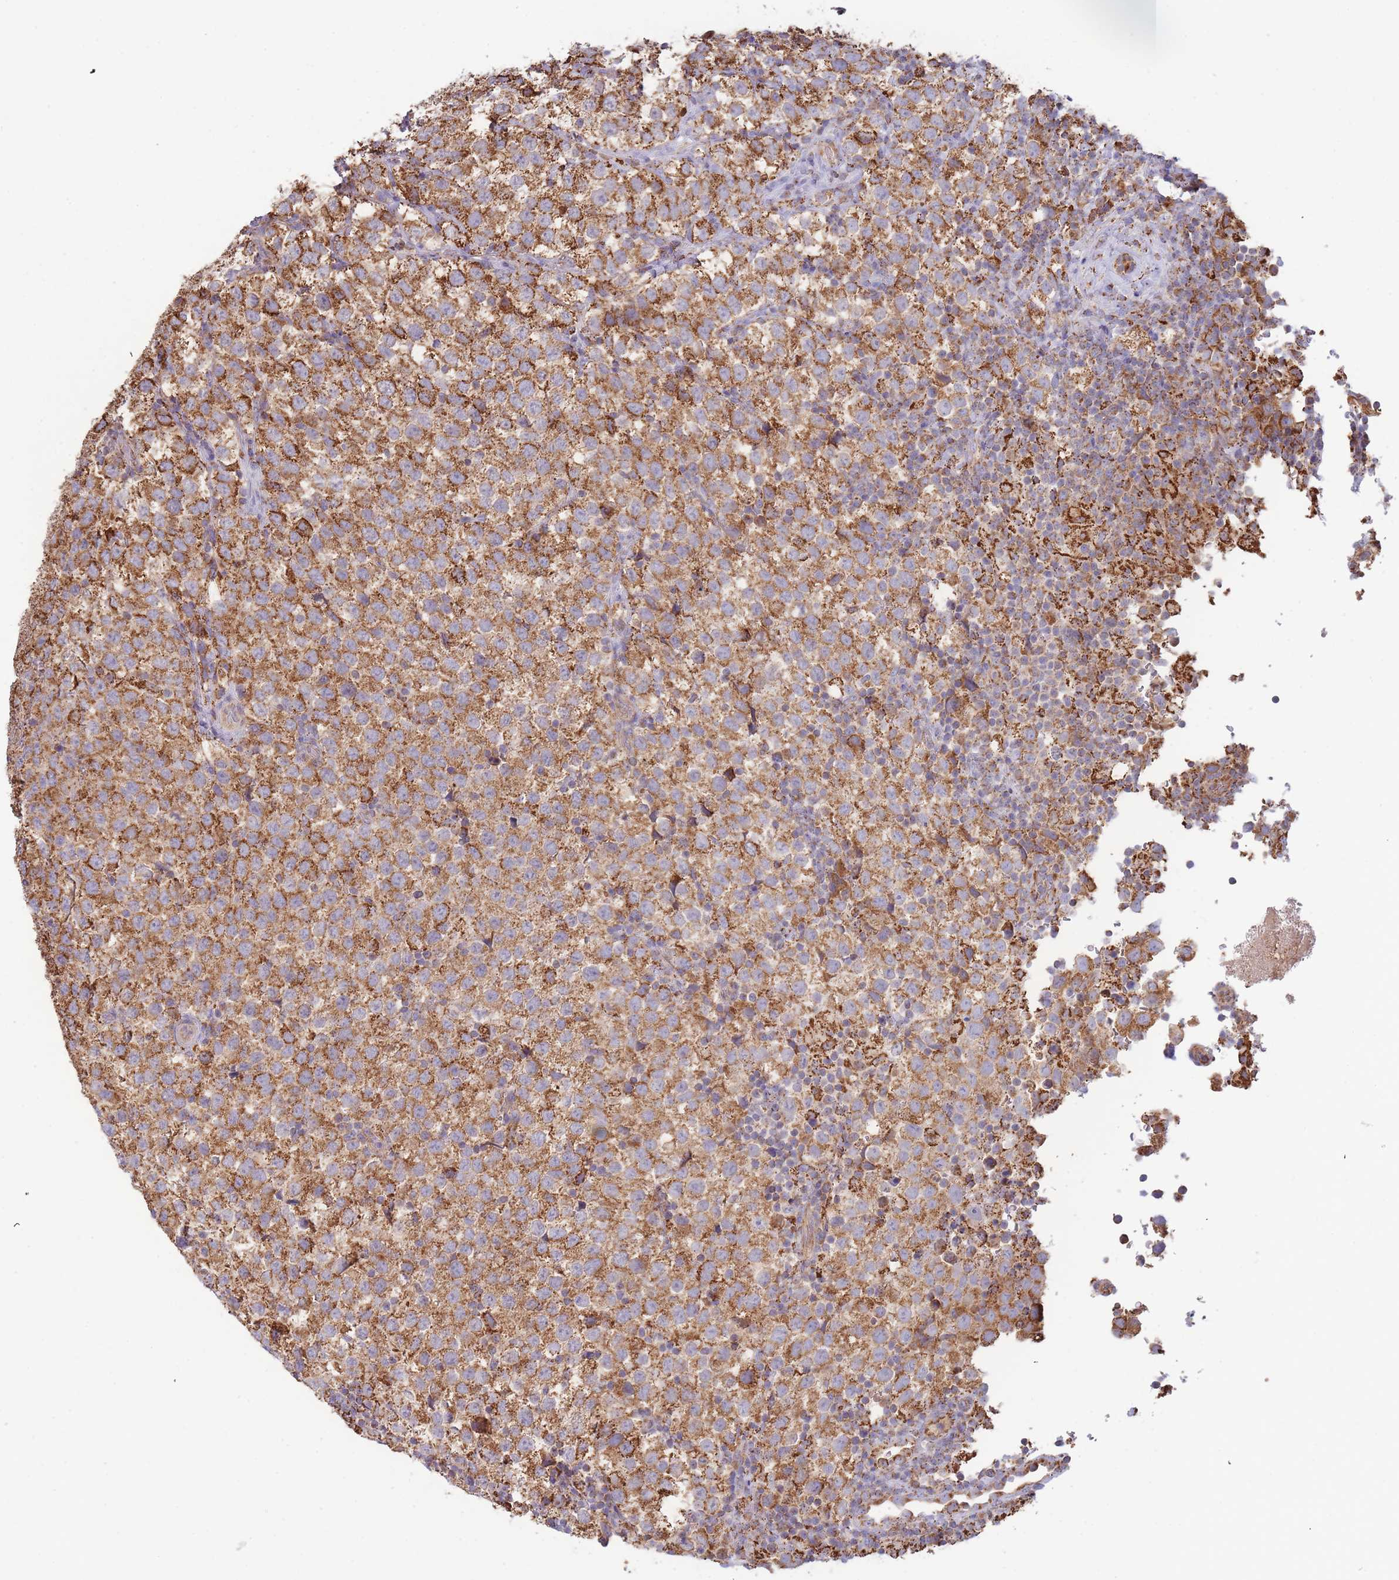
{"staining": {"intensity": "strong", "quantity": ">75%", "location": "cytoplasmic/membranous"}, "tissue": "testis cancer", "cell_type": "Tumor cells", "image_type": "cancer", "snomed": [{"axis": "morphology", "description": "Seminoma, NOS"}, {"axis": "topography", "description": "Testis"}], "caption": "Protein expression analysis of testis cancer (seminoma) displays strong cytoplasmic/membranous staining in about >75% of tumor cells.", "gene": "MRPL17", "patient": {"sex": "male", "age": 34}}